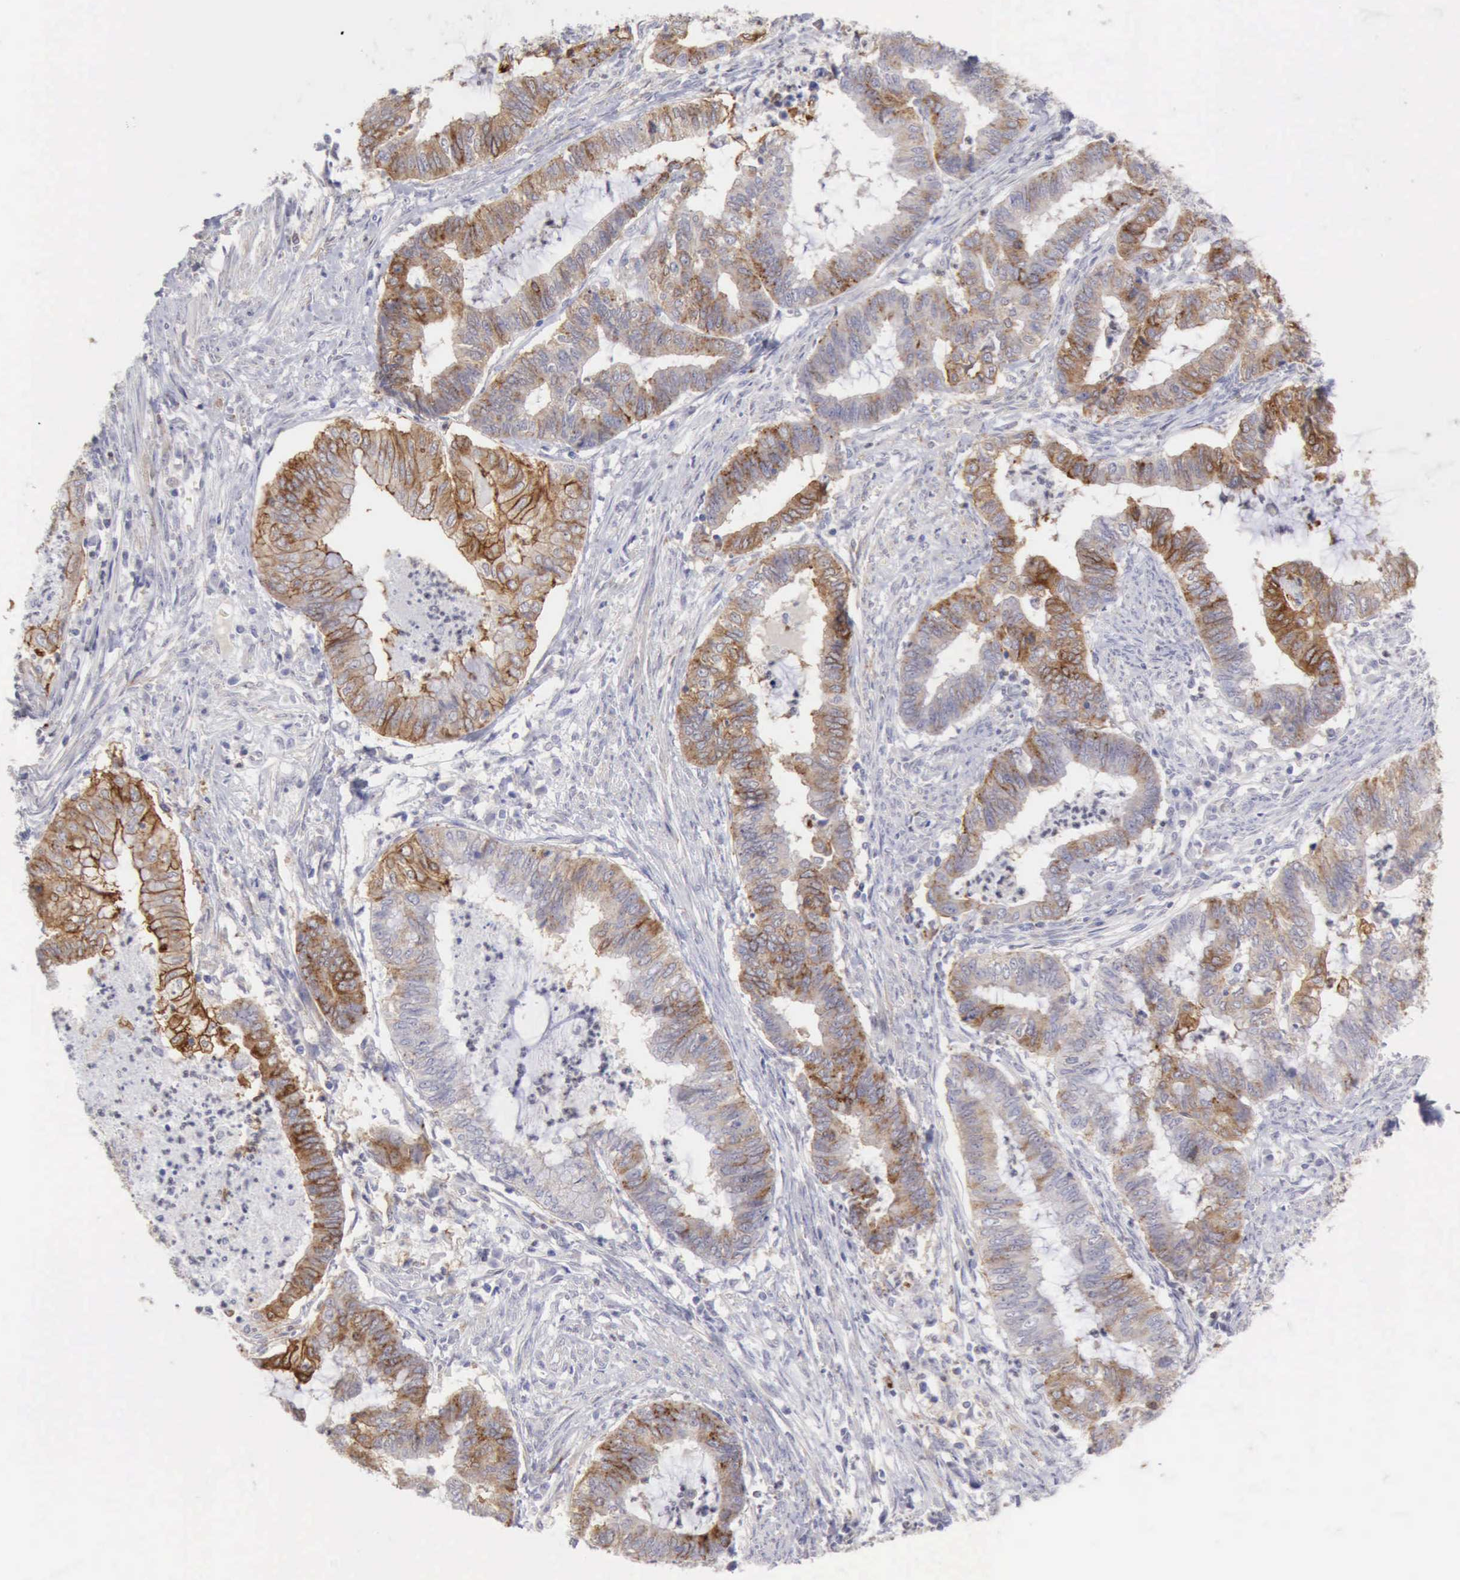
{"staining": {"intensity": "moderate", "quantity": ">75%", "location": "cytoplasmic/membranous"}, "tissue": "endometrial cancer", "cell_type": "Tumor cells", "image_type": "cancer", "snomed": [{"axis": "morphology", "description": "Necrosis, NOS"}, {"axis": "morphology", "description": "Adenocarcinoma, NOS"}, {"axis": "topography", "description": "Endometrium"}], "caption": "Tumor cells show medium levels of moderate cytoplasmic/membranous staining in approximately >75% of cells in endometrial adenocarcinoma.", "gene": "TFRC", "patient": {"sex": "female", "age": 79}}